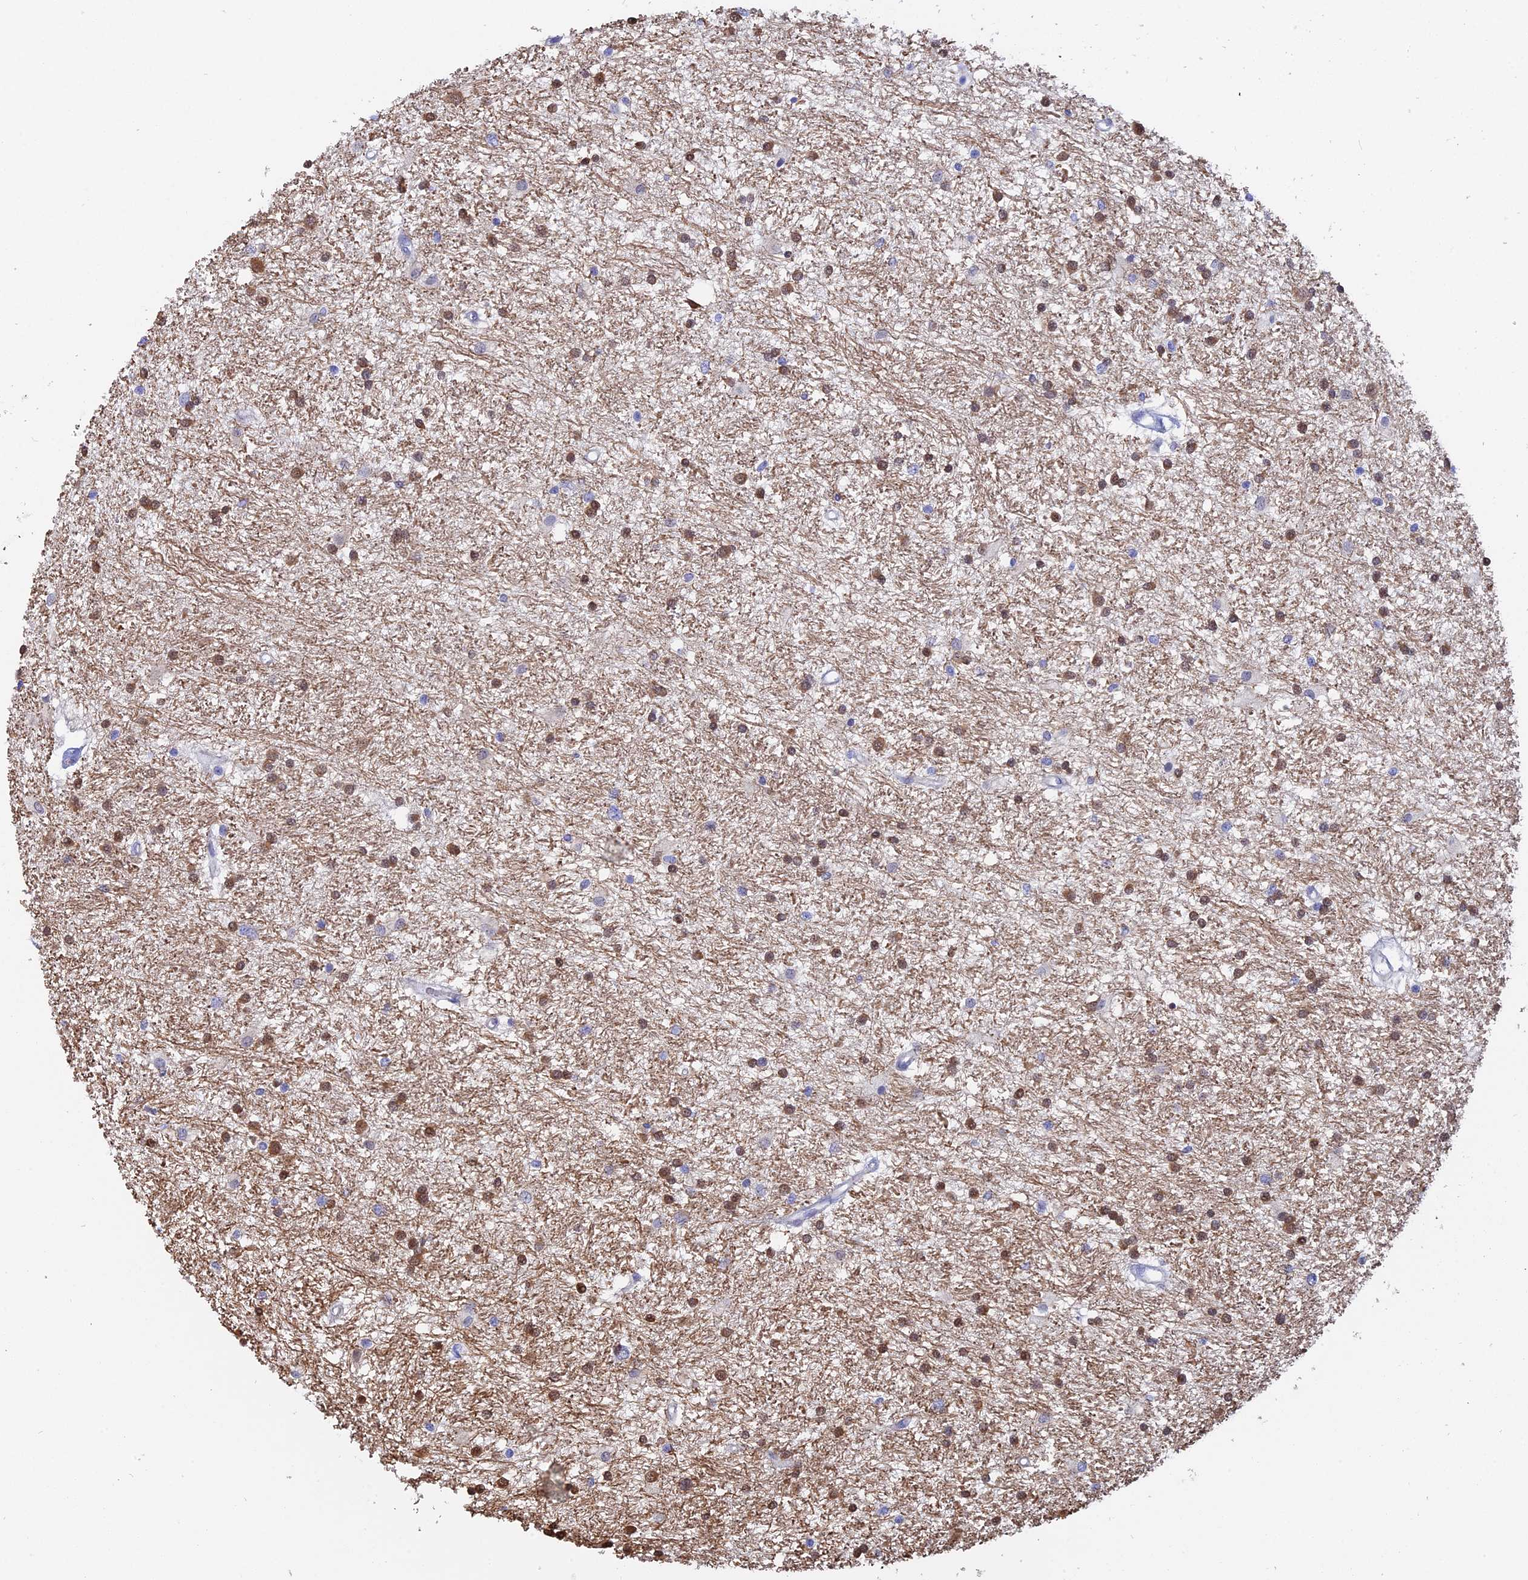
{"staining": {"intensity": "moderate", "quantity": "25%-75%", "location": "cytoplasmic/membranous,nuclear"}, "tissue": "glioma", "cell_type": "Tumor cells", "image_type": "cancer", "snomed": [{"axis": "morphology", "description": "Glioma, malignant, High grade"}, {"axis": "topography", "description": "Brain"}], "caption": "Moderate cytoplasmic/membranous and nuclear expression is identified in about 25%-75% of tumor cells in high-grade glioma (malignant).", "gene": "SLC26A1", "patient": {"sex": "male", "age": 77}}